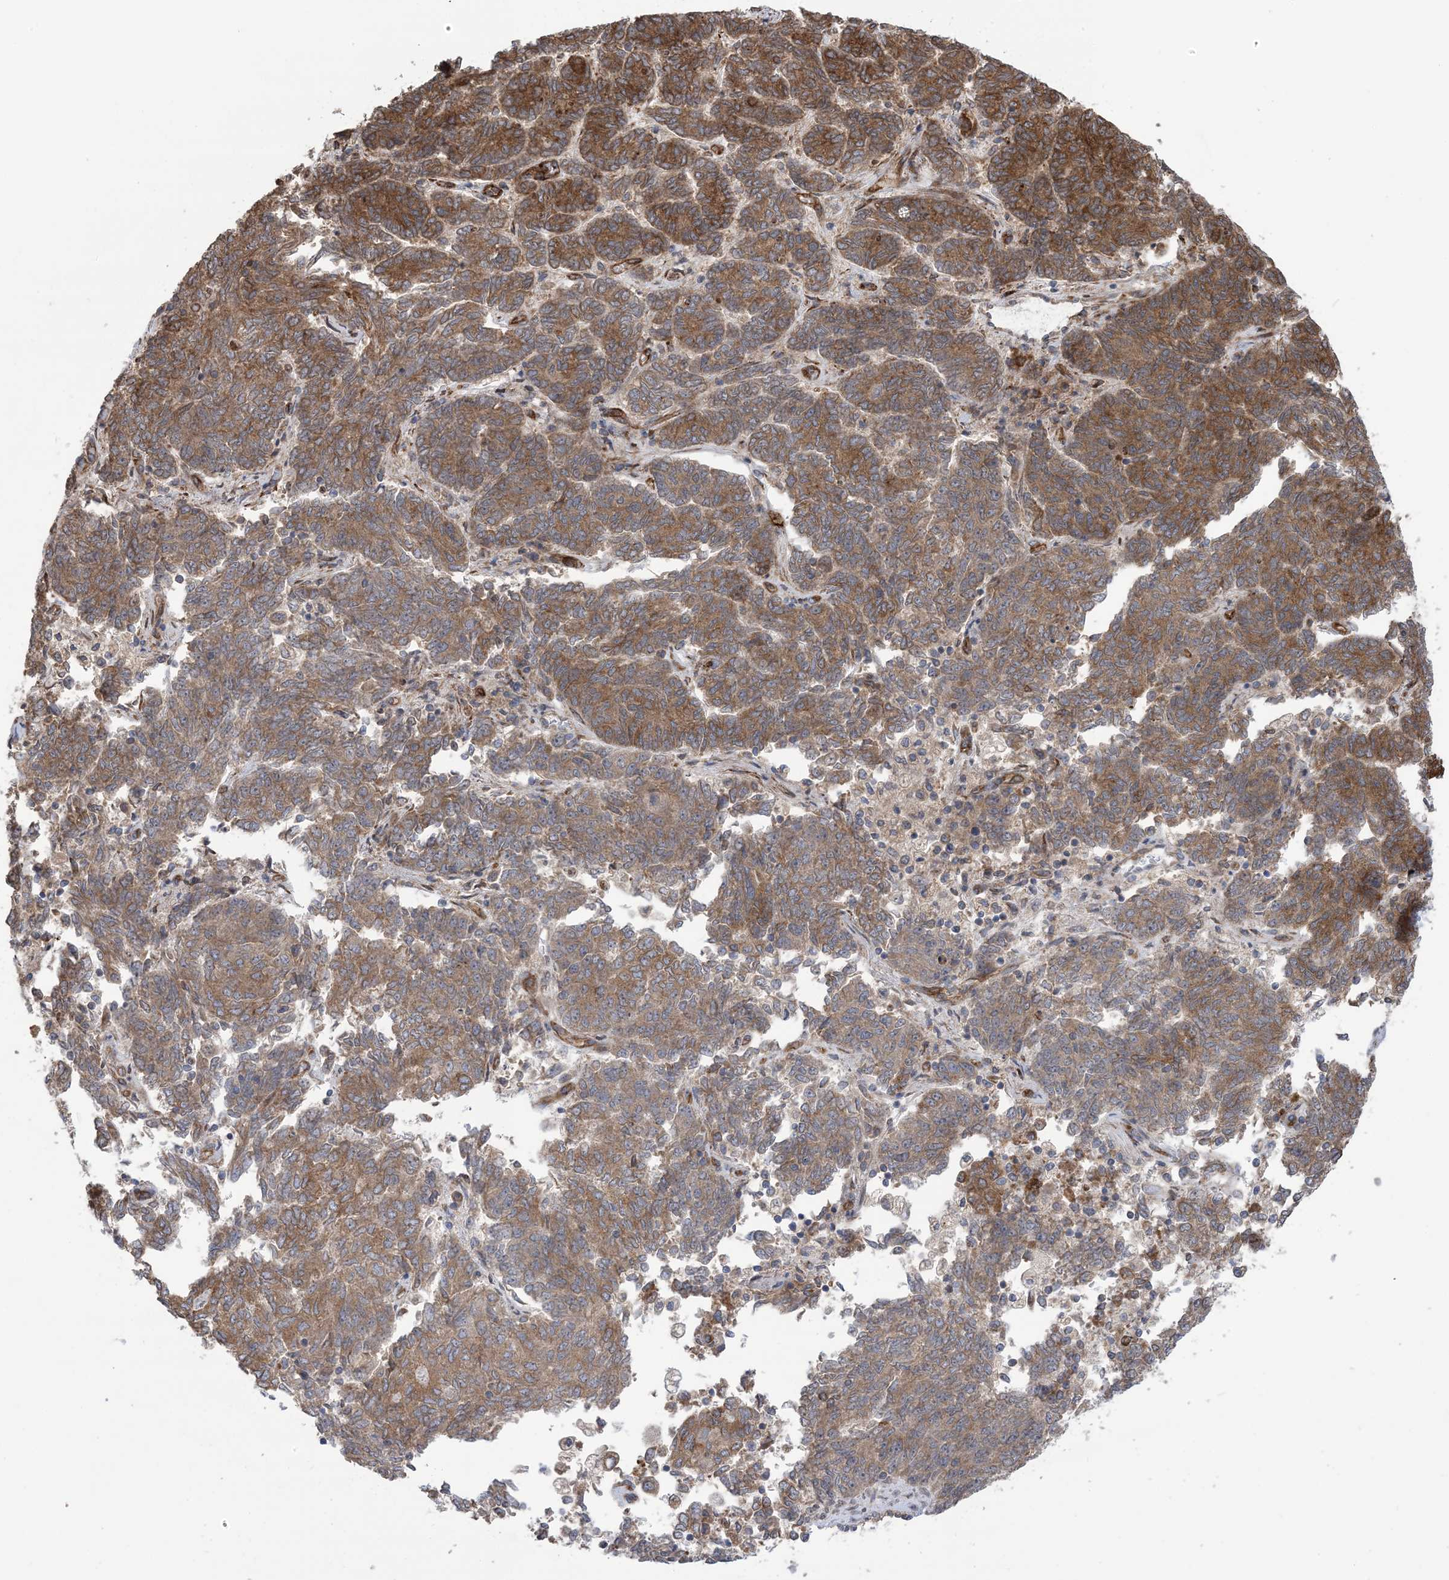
{"staining": {"intensity": "moderate", "quantity": ">75%", "location": "cytoplasmic/membranous"}, "tissue": "endometrial cancer", "cell_type": "Tumor cells", "image_type": "cancer", "snomed": [{"axis": "morphology", "description": "Adenocarcinoma, NOS"}, {"axis": "topography", "description": "Endometrium"}], "caption": "The micrograph demonstrates staining of endometrial adenocarcinoma, revealing moderate cytoplasmic/membranous protein staining (brown color) within tumor cells.", "gene": "CLEC16A", "patient": {"sex": "female", "age": 80}}